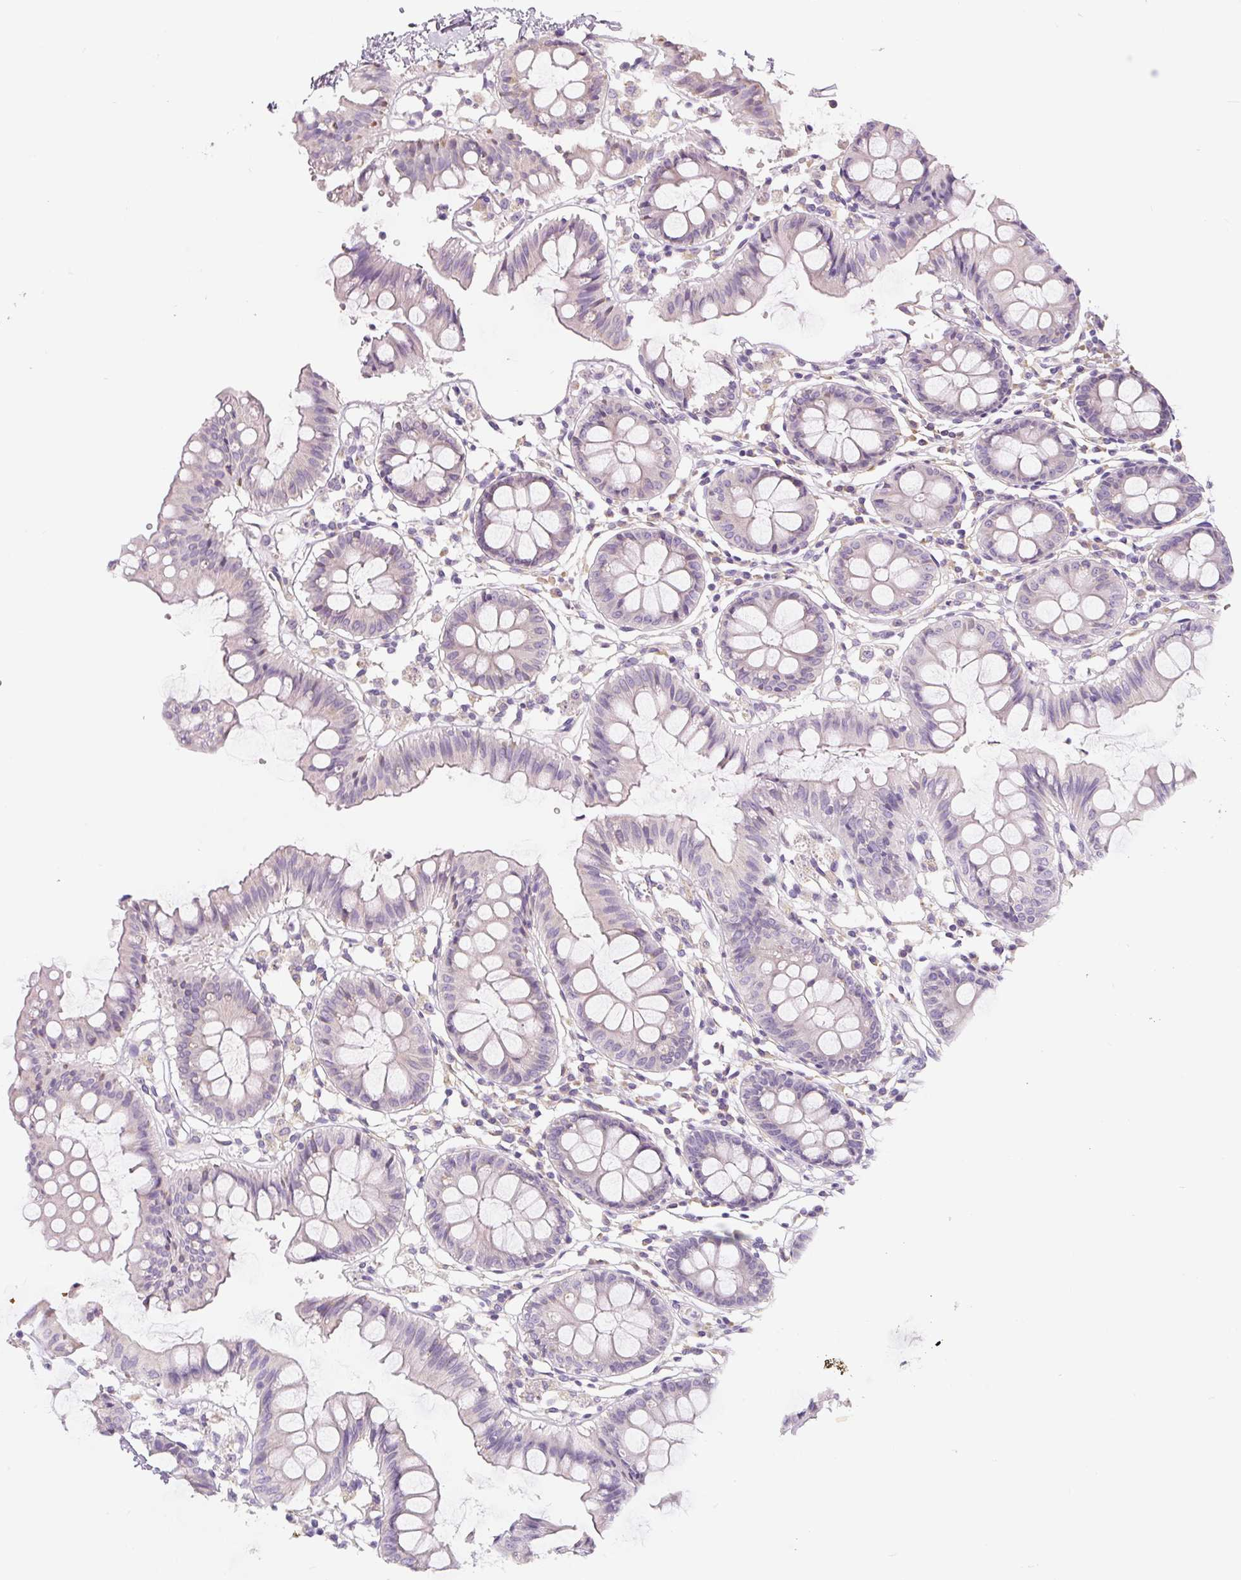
{"staining": {"intensity": "negative", "quantity": "none", "location": "none"}, "tissue": "colon", "cell_type": "Endothelial cells", "image_type": "normal", "snomed": [{"axis": "morphology", "description": "Normal tissue, NOS"}, {"axis": "topography", "description": "Colon"}], "caption": "This histopathology image is of unremarkable colon stained with immunohistochemistry to label a protein in brown with the nuclei are counter-stained blue. There is no expression in endothelial cells. The staining is performed using DAB (3,3'-diaminobenzidine) brown chromogen with nuclei counter-stained in using hematoxylin.", "gene": "PWWP3B", "patient": {"sex": "female", "age": 84}}